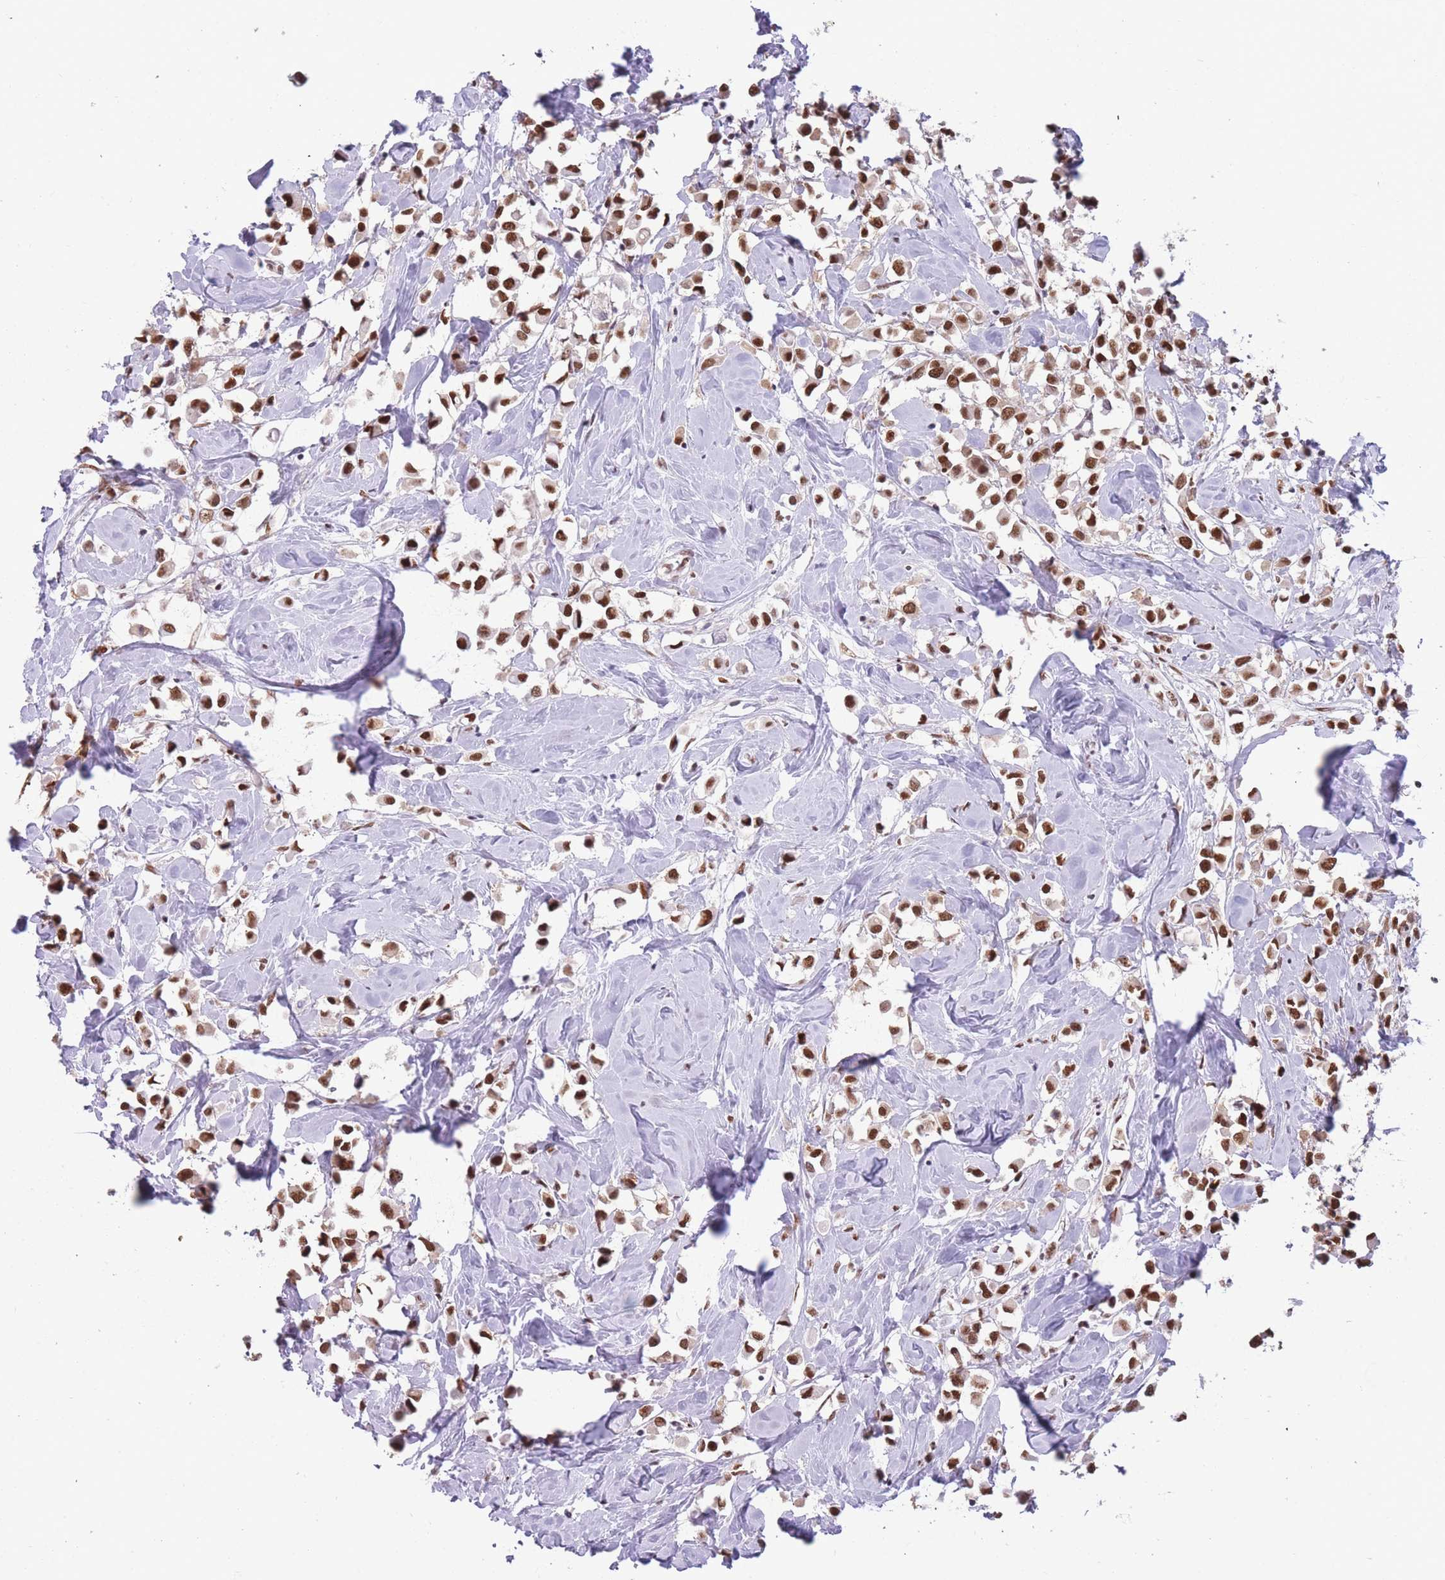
{"staining": {"intensity": "strong", "quantity": ">75%", "location": "nuclear"}, "tissue": "breast cancer", "cell_type": "Tumor cells", "image_type": "cancer", "snomed": [{"axis": "morphology", "description": "Duct carcinoma"}, {"axis": "topography", "description": "Breast"}], "caption": "Protein staining exhibits strong nuclear staining in approximately >75% of tumor cells in breast cancer.", "gene": "HNRNPUL1", "patient": {"sex": "female", "age": 61}}